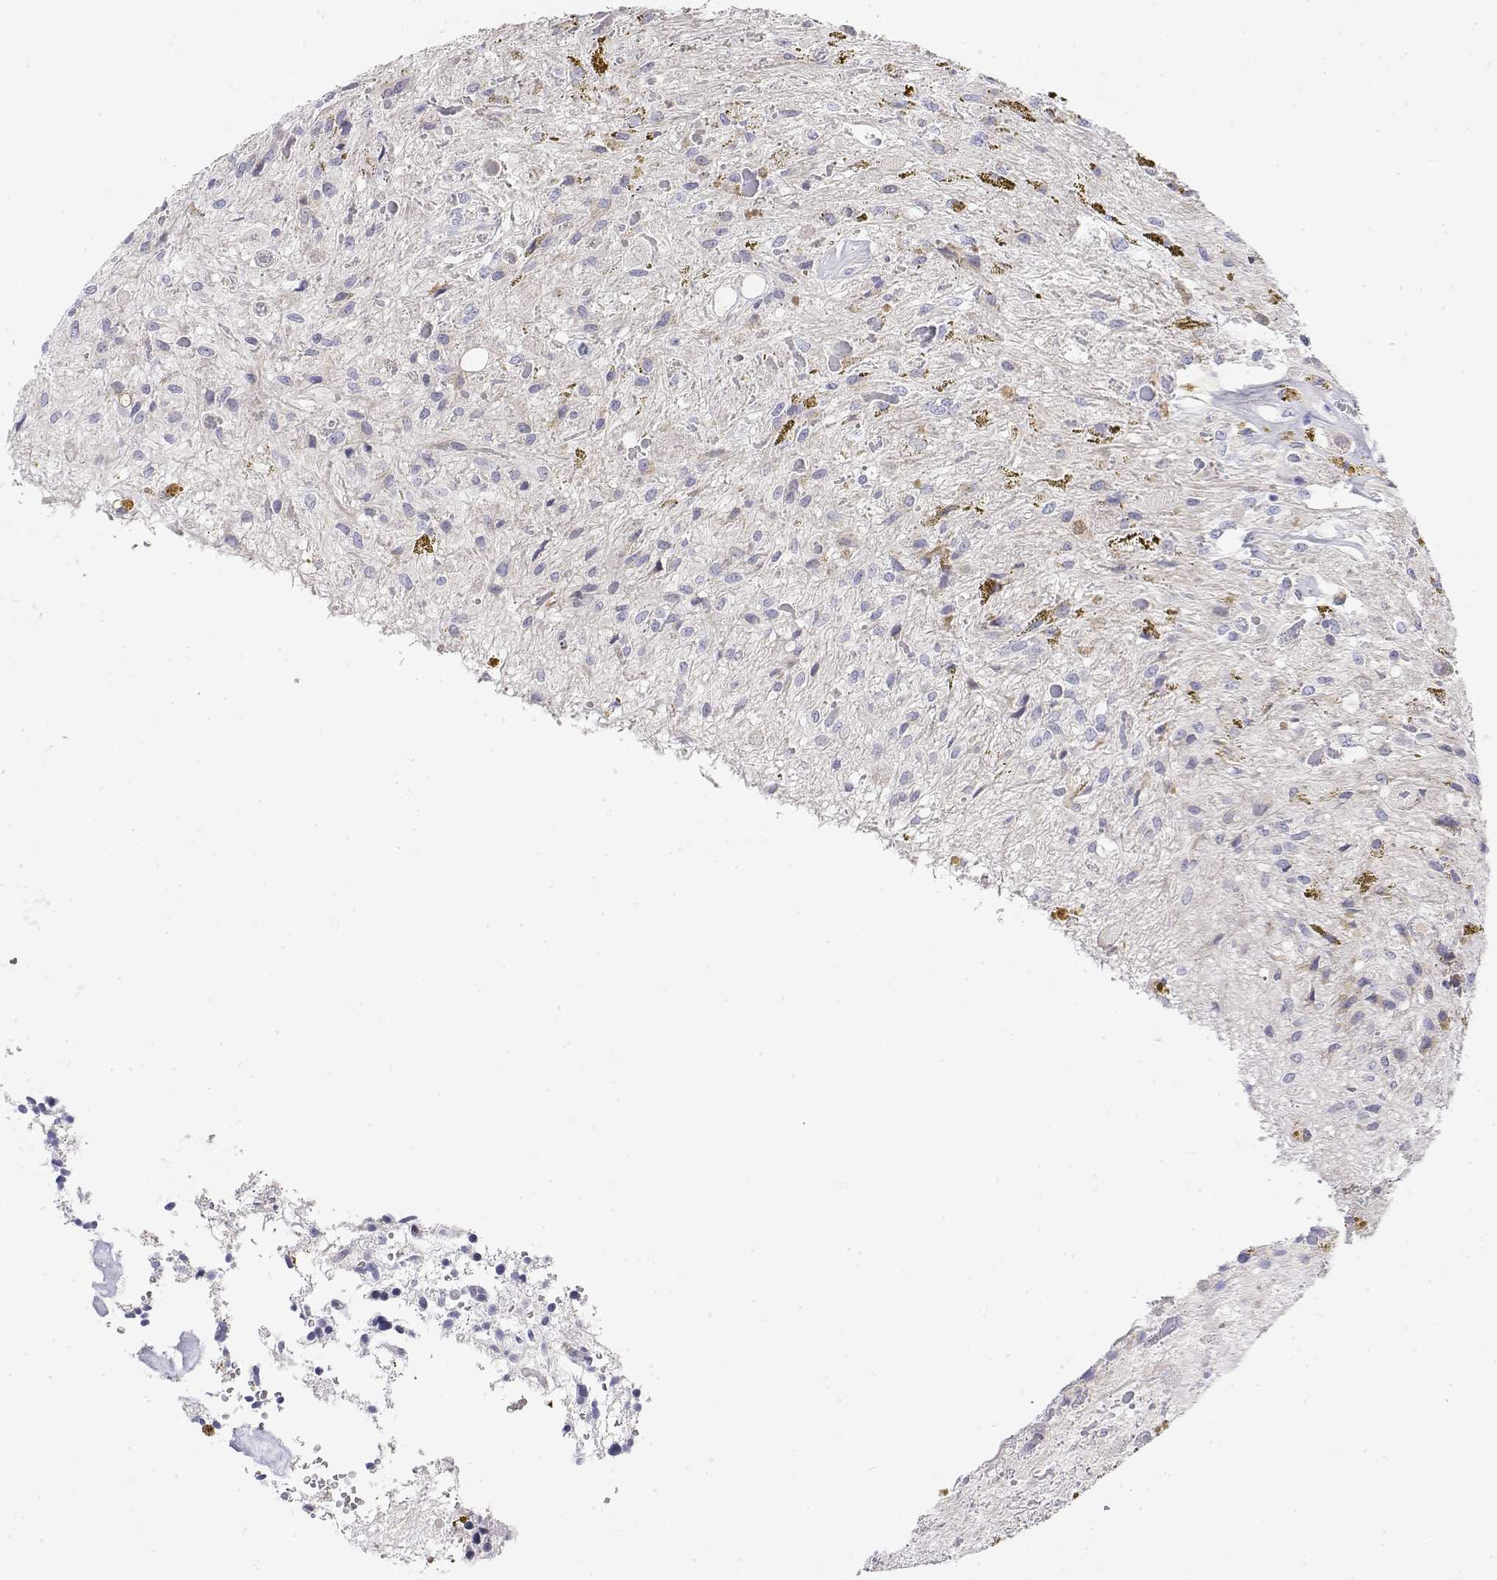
{"staining": {"intensity": "negative", "quantity": "none", "location": "none"}, "tissue": "glioma", "cell_type": "Tumor cells", "image_type": "cancer", "snomed": [{"axis": "morphology", "description": "Glioma, malignant, Low grade"}, {"axis": "topography", "description": "Cerebellum"}], "caption": "DAB immunohistochemical staining of human malignant glioma (low-grade) shows no significant positivity in tumor cells.", "gene": "MISP", "patient": {"sex": "female", "age": 14}}